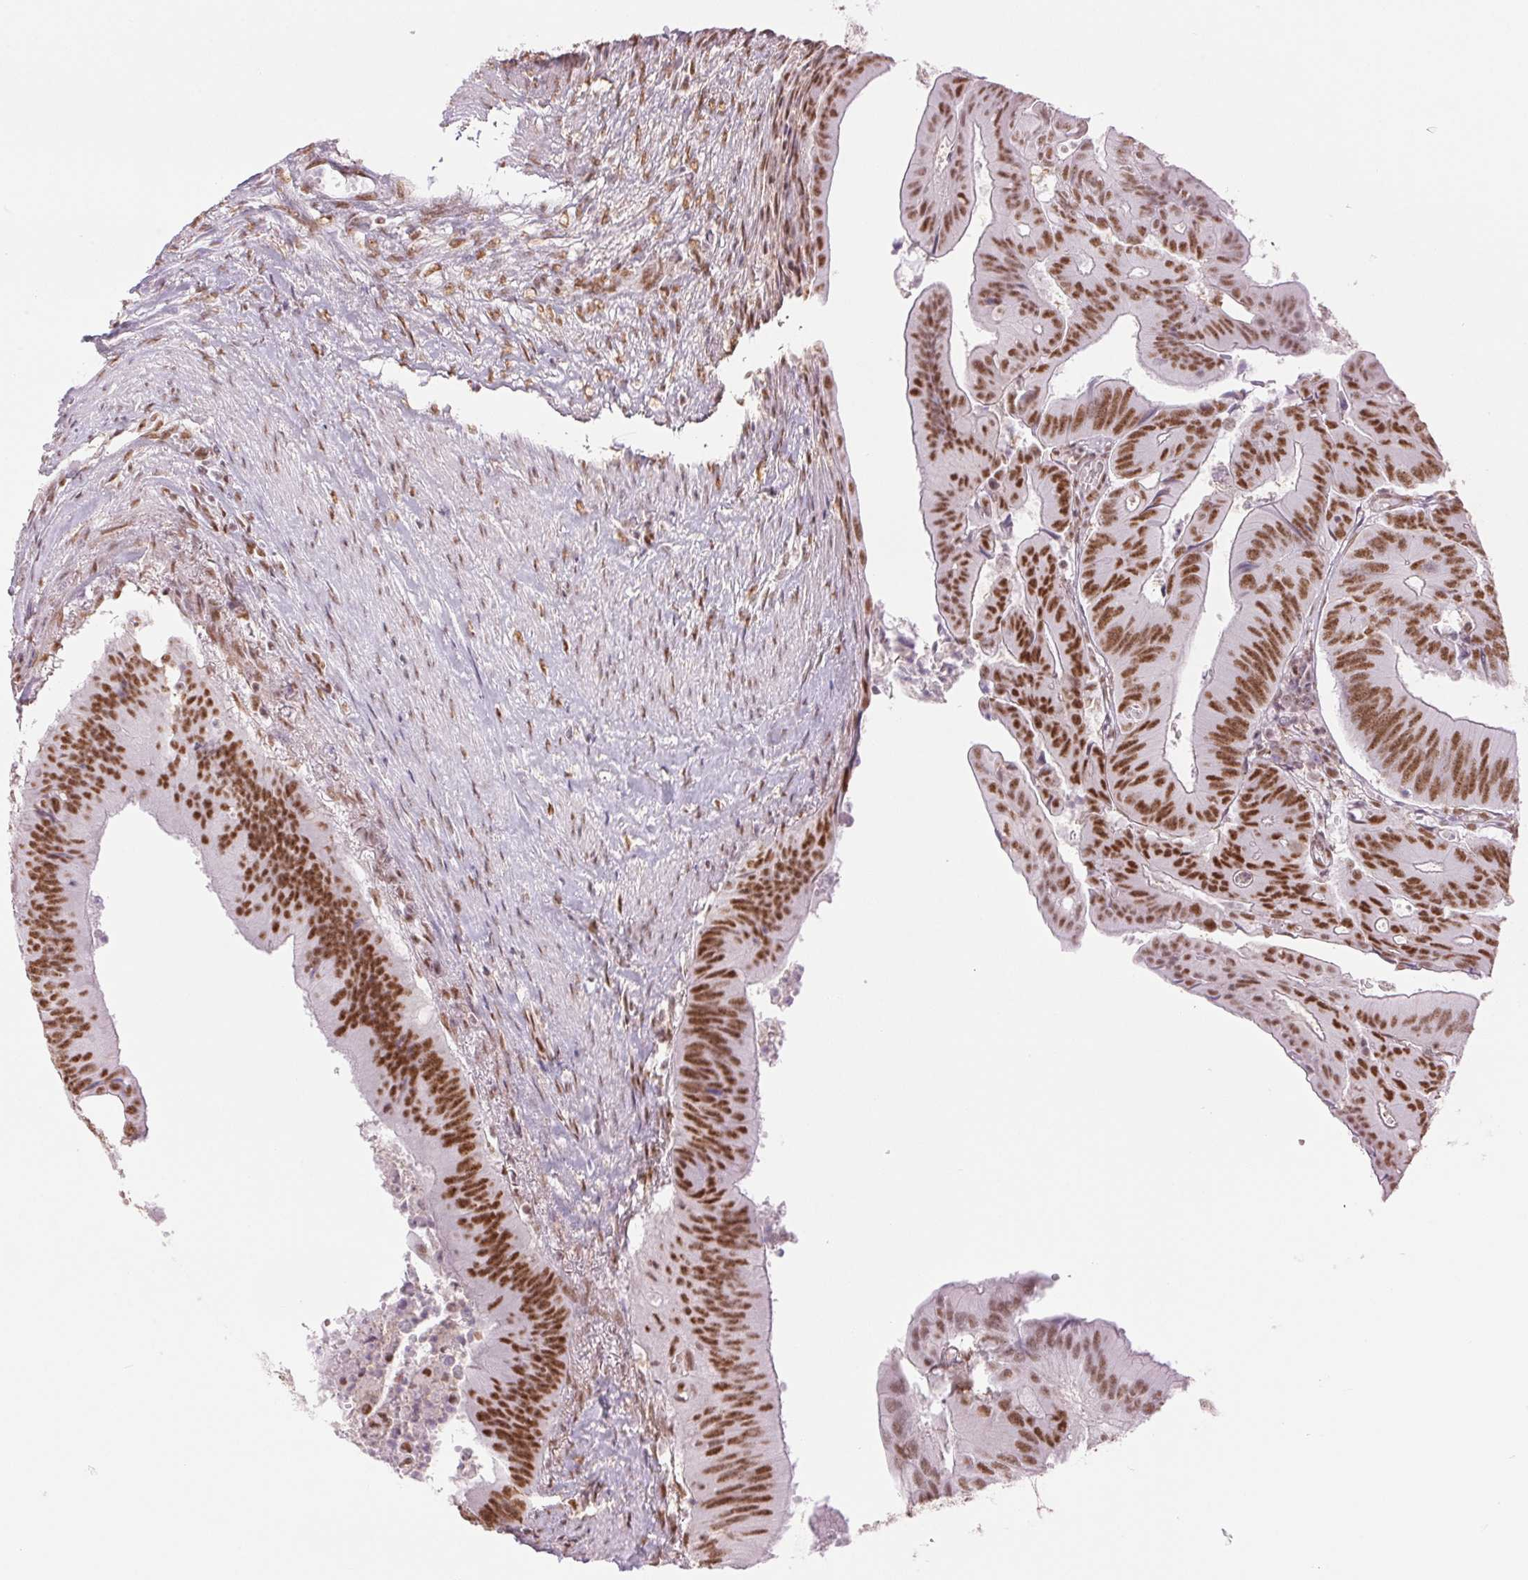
{"staining": {"intensity": "strong", "quantity": ">75%", "location": "nuclear"}, "tissue": "colorectal cancer", "cell_type": "Tumor cells", "image_type": "cancer", "snomed": [{"axis": "morphology", "description": "Adenocarcinoma, NOS"}, {"axis": "topography", "description": "Colon"}], "caption": "A photomicrograph of human colorectal cancer stained for a protein exhibits strong nuclear brown staining in tumor cells. (DAB (3,3'-diaminobenzidine) IHC, brown staining for protein, blue staining for nuclei).", "gene": "ZFR2", "patient": {"sex": "male", "age": 65}}